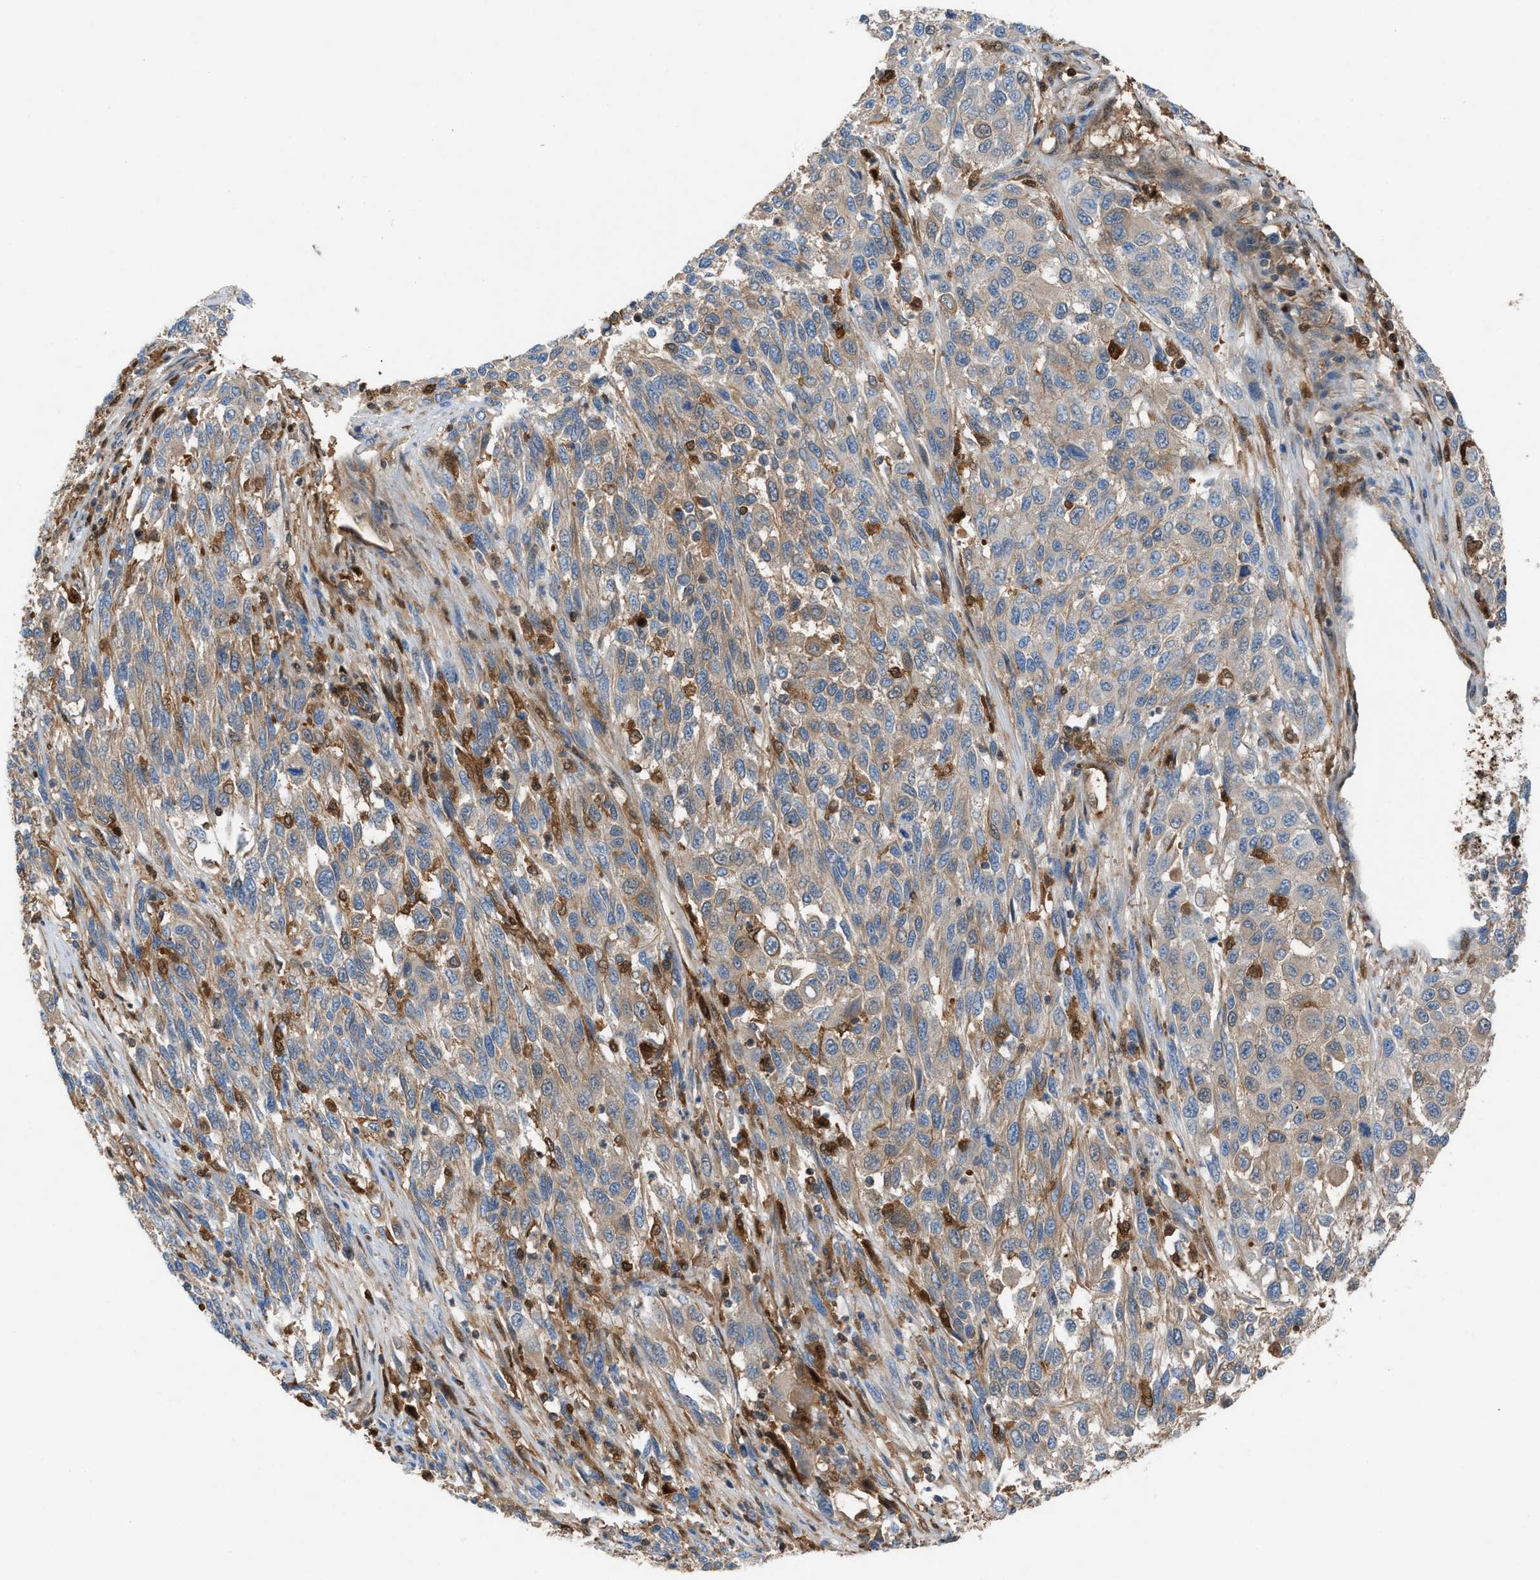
{"staining": {"intensity": "weak", "quantity": "25%-75%", "location": "cytoplasmic/membranous"}, "tissue": "melanoma", "cell_type": "Tumor cells", "image_type": "cancer", "snomed": [{"axis": "morphology", "description": "Malignant melanoma, Metastatic site"}, {"axis": "topography", "description": "Lymph node"}], "caption": "Melanoma was stained to show a protein in brown. There is low levels of weak cytoplasmic/membranous staining in about 25%-75% of tumor cells.", "gene": "TPK1", "patient": {"sex": "male", "age": 61}}